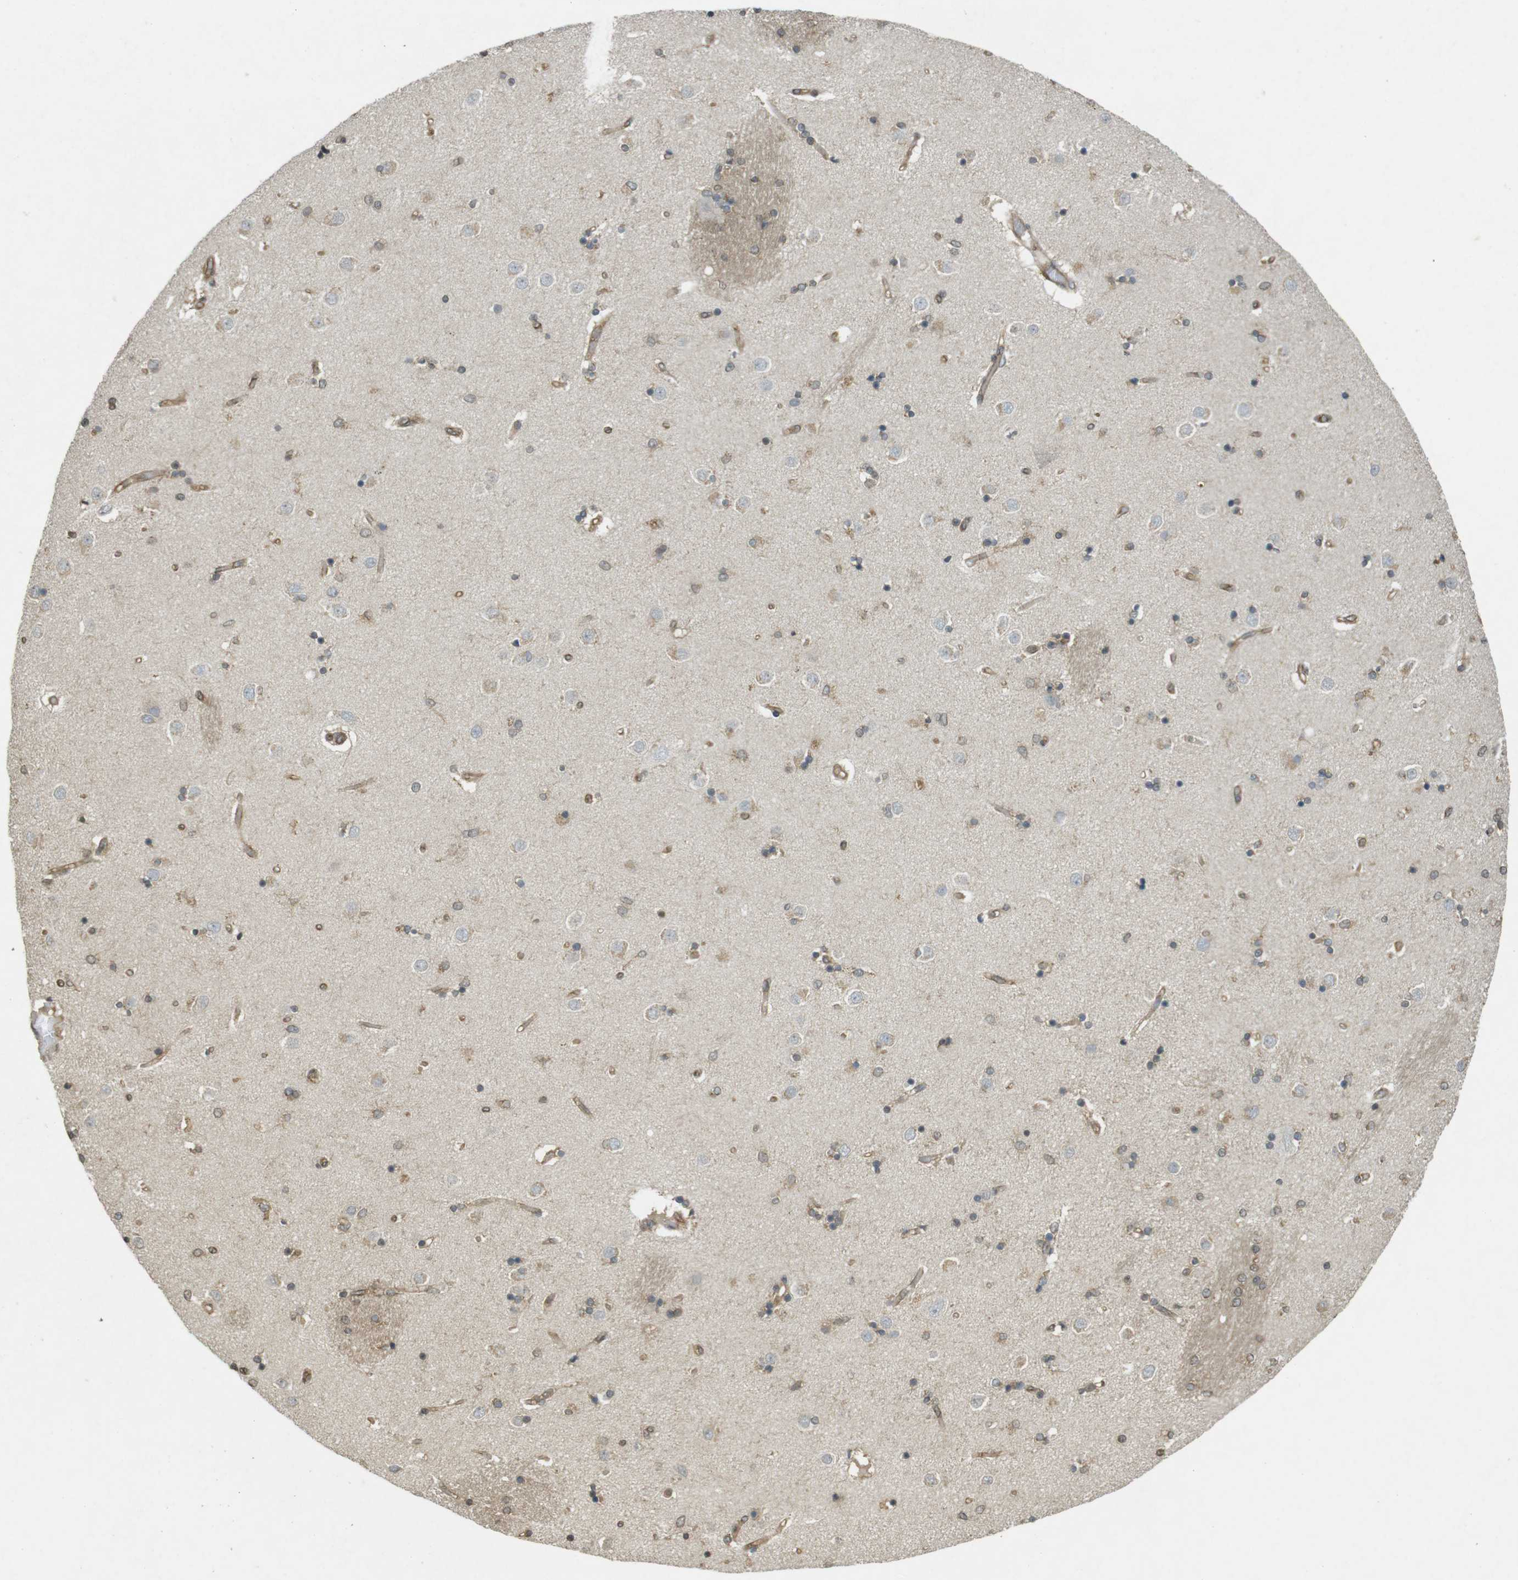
{"staining": {"intensity": "moderate", "quantity": ">75%", "location": "cytoplasmic/membranous"}, "tissue": "caudate", "cell_type": "Glial cells", "image_type": "normal", "snomed": [{"axis": "morphology", "description": "Normal tissue, NOS"}, {"axis": "topography", "description": "Lateral ventricle wall"}], "caption": "Protein staining of benign caudate shows moderate cytoplasmic/membranous staining in approximately >75% of glial cells.", "gene": "KIF5B", "patient": {"sex": "female", "age": 54}}